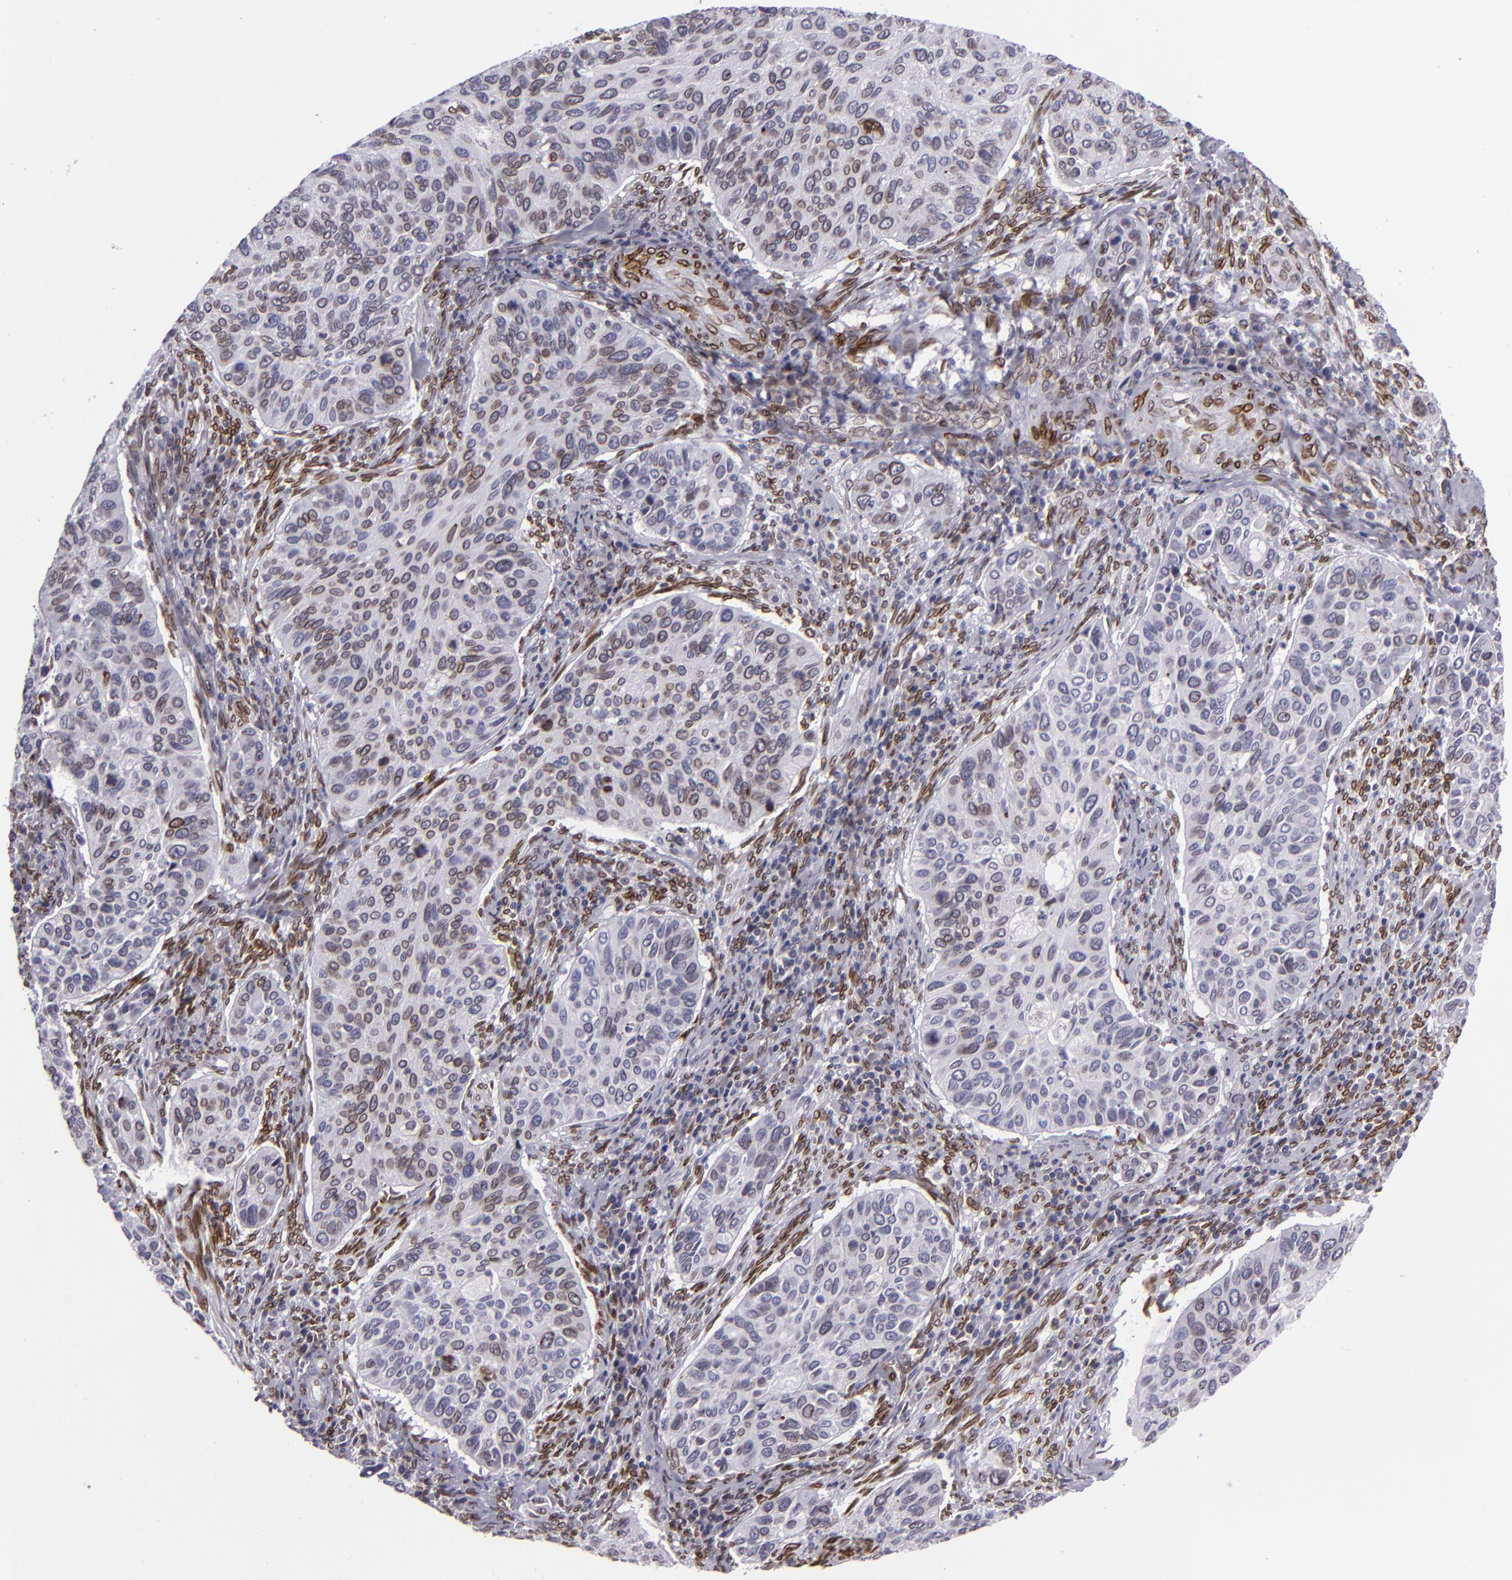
{"staining": {"intensity": "moderate", "quantity": "25%-75%", "location": "nuclear"}, "tissue": "cervical cancer", "cell_type": "Tumor cells", "image_type": "cancer", "snomed": [{"axis": "morphology", "description": "Adenocarcinoma, NOS"}, {"axis": "topography", "description": "Cervix"}], "caption": "Immunohistochemical staining of adenocarcinoma (cervical) demonstrates medium levels of moderate nuclear positivity in about 25%-75% of tumor cells.", "gene": "EMD", "patient": {"sex": "female", "age": 29}}